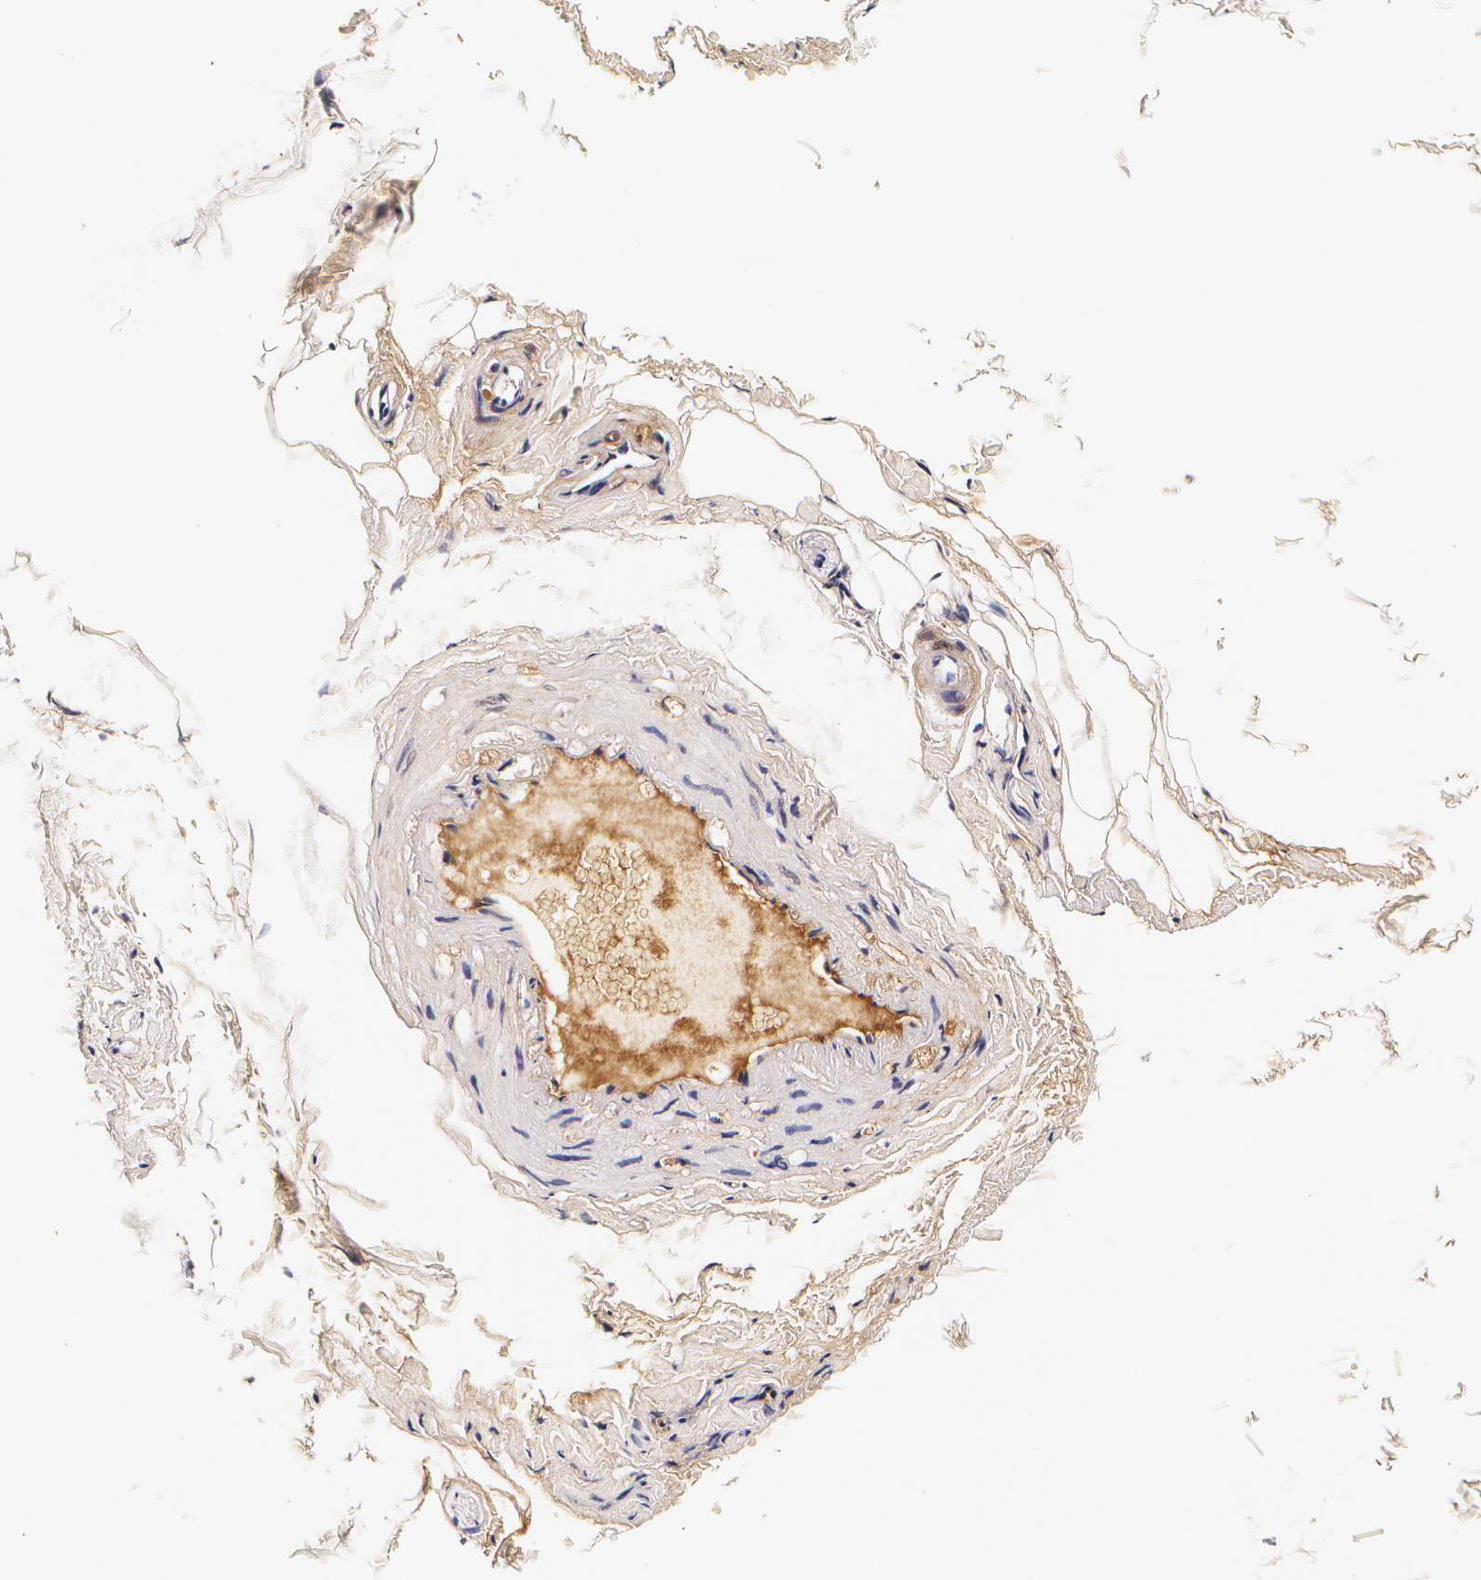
{"staining": {"intensity": "moderate", "quantity": ">75%", "location": "cytoplasmic/membranous"}, "tissue": "adipose tissue", "cell_type": "Adipocytes", "image_type": "normal", "snomed": [{"axis": "morphology", "description": "Normal tissue, NOS"}, {"axis": "topography", "description": "Soft tissue"}, {"axis": "topography", "description": "Peripheral nerve tissue"}], "caption": "Immunohistochemical staining of unremarkable human adipose tissue reveals medium levels of moderate cytoplasmic/membranous positivity in about >75% of adipocytes.", "gene": "TTR", "patient": {"sex": "female", "age": 68}}